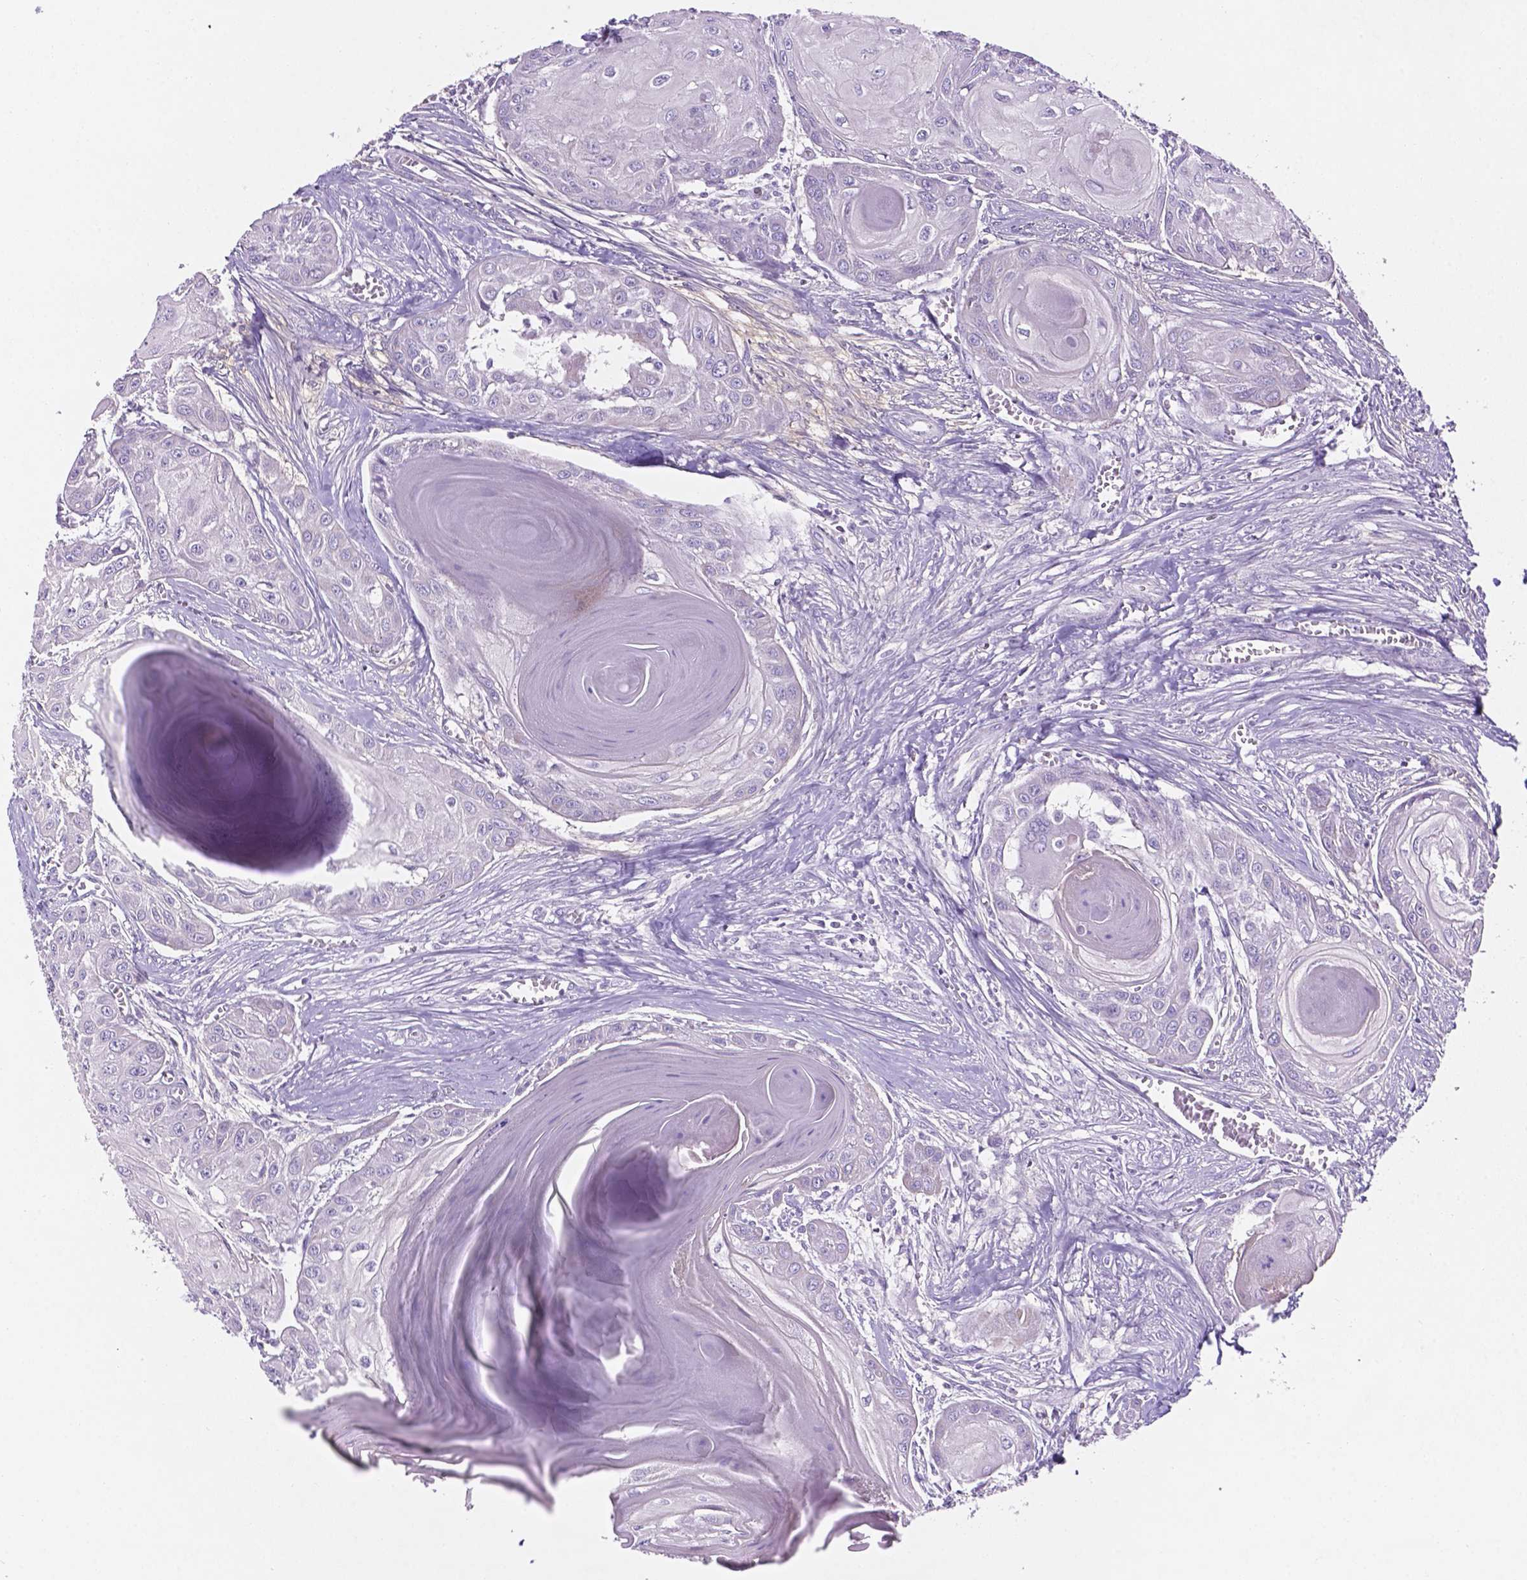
{"staining": {"intensity": "negative", "quantity": "none", "location": "none"}, "tissue": "head and neck cancer", "cell_type": "Tumor cells", "image_type": "cancer", "snomed": [{"axis": "morphology", "description": "Squamous cell carcinoma, NOS"}, {"axis": "topography", "description": "Oral tissue"}, {"axis": "topography", "description": "Head-Neck"}], "caption": "Micrograph shows no protein expression in tumor cells of squamous cell carcinoma (head and neck) tissue. The staining is performed using DAB (3,3'-diaminobenzidine) brown chromogen with nuclei counter-stained in using hematoxylin.", "gene": "MKRN2OS", "patient": {"sex": "male", "age": 71}}